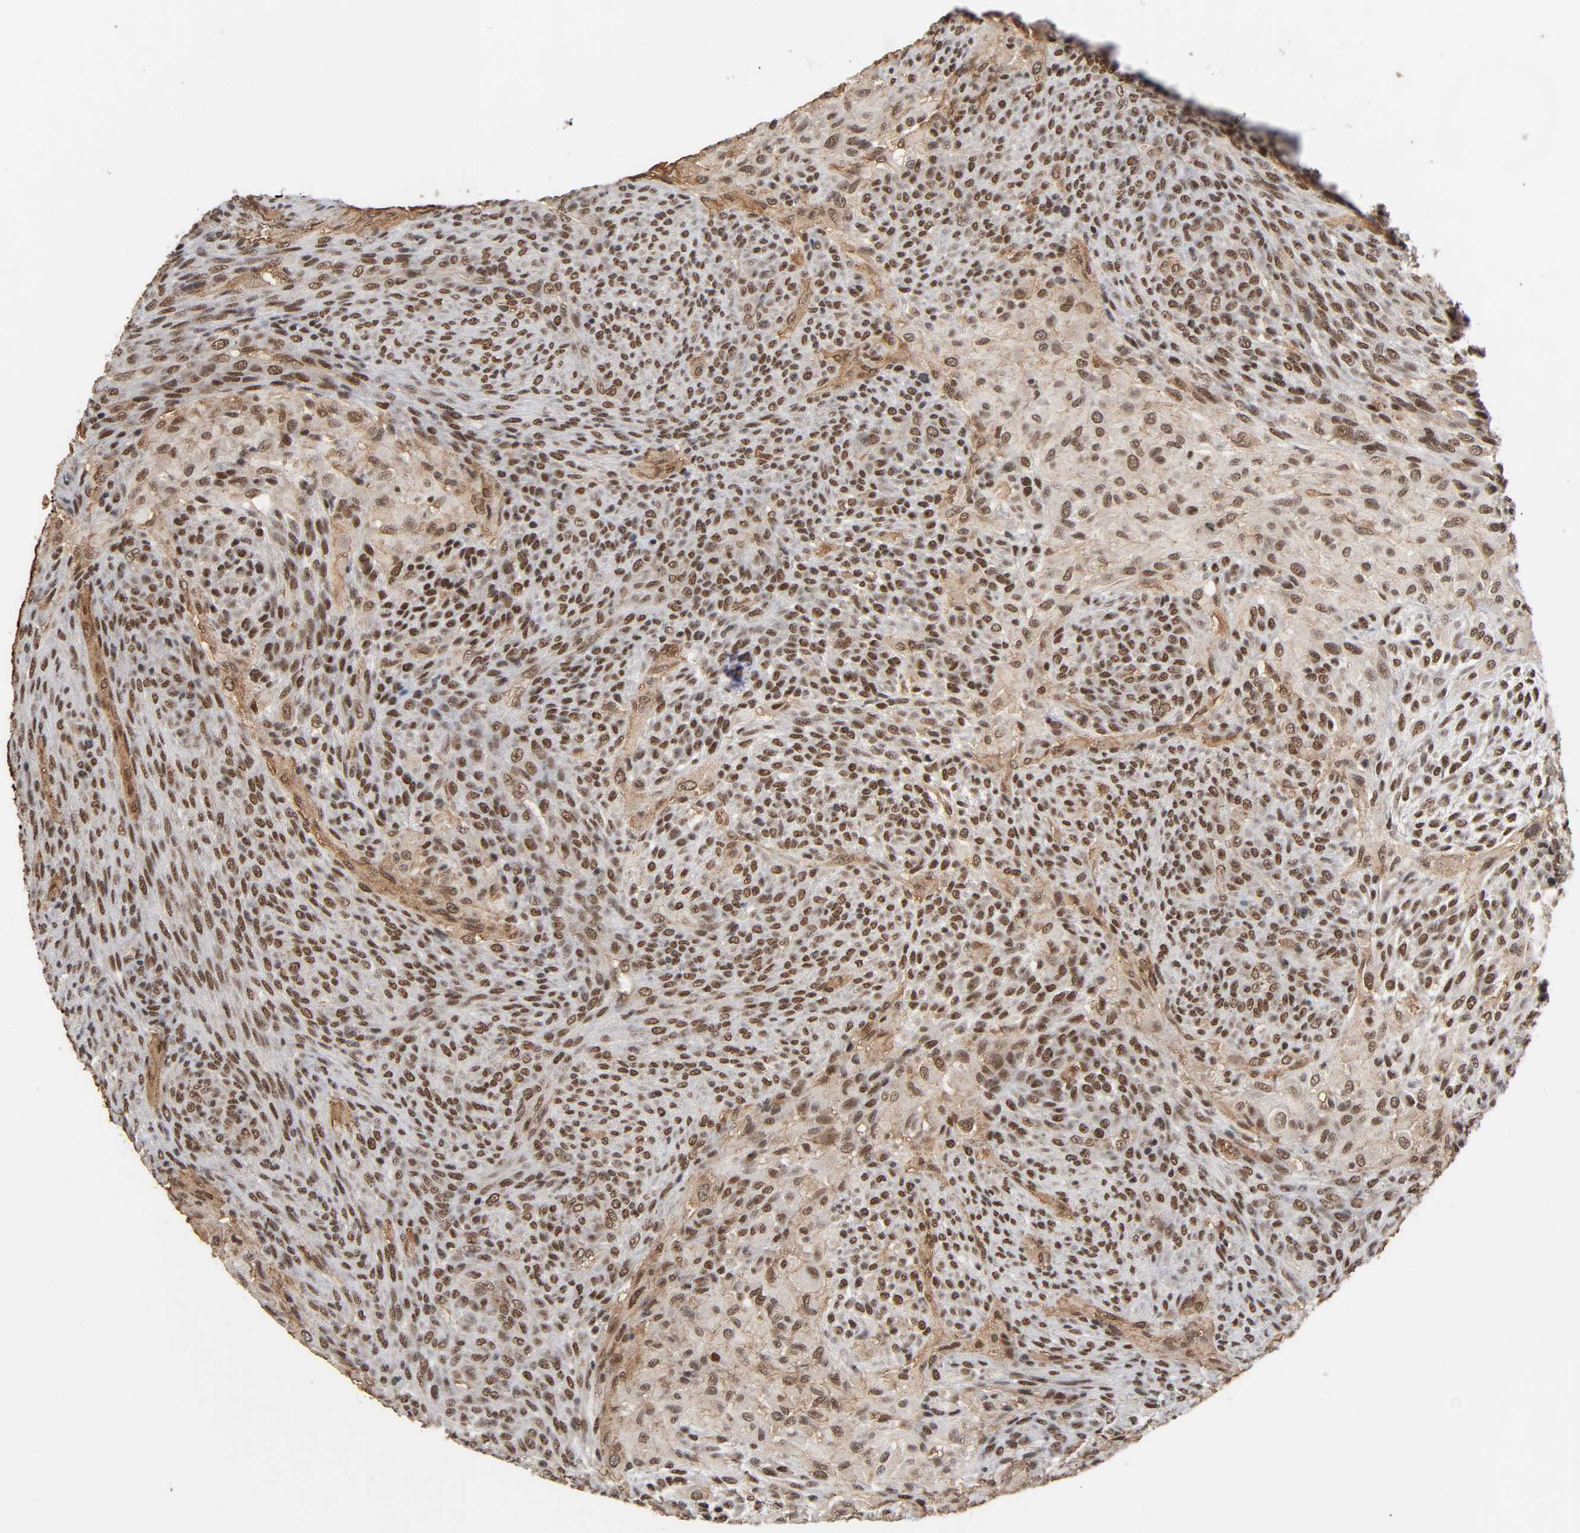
{"staining": {"intensity": "strong", "quantity": ">75%", "location": "cytoplasmic/membranous,nuclear"}, "tissue": "glioma", "cell_type": "Tumor cells", "image_type": "cancer", "snomed": [{"axis": "morphology", "description": "Glioma, malignant, High grade"}, {"axis": "topography", "description": "Cerebral cortex"}], "caption": "Immunohistochemistry (IHC) (DAB (3,3'-diaminobenzidine)) staining of malignant high-grade glioma shows strong cytoplasmic/membranous and nuclear protein expression in about >75% of tumor cells. The protein is stained brown, and the nuclei are stained in blue (DAB (3,3'-diaminobenzidine) IHC with brightfield microscopy, high magnification).", "gene": "ZNF384", "patient": {"sex": "female", "age": 55}}